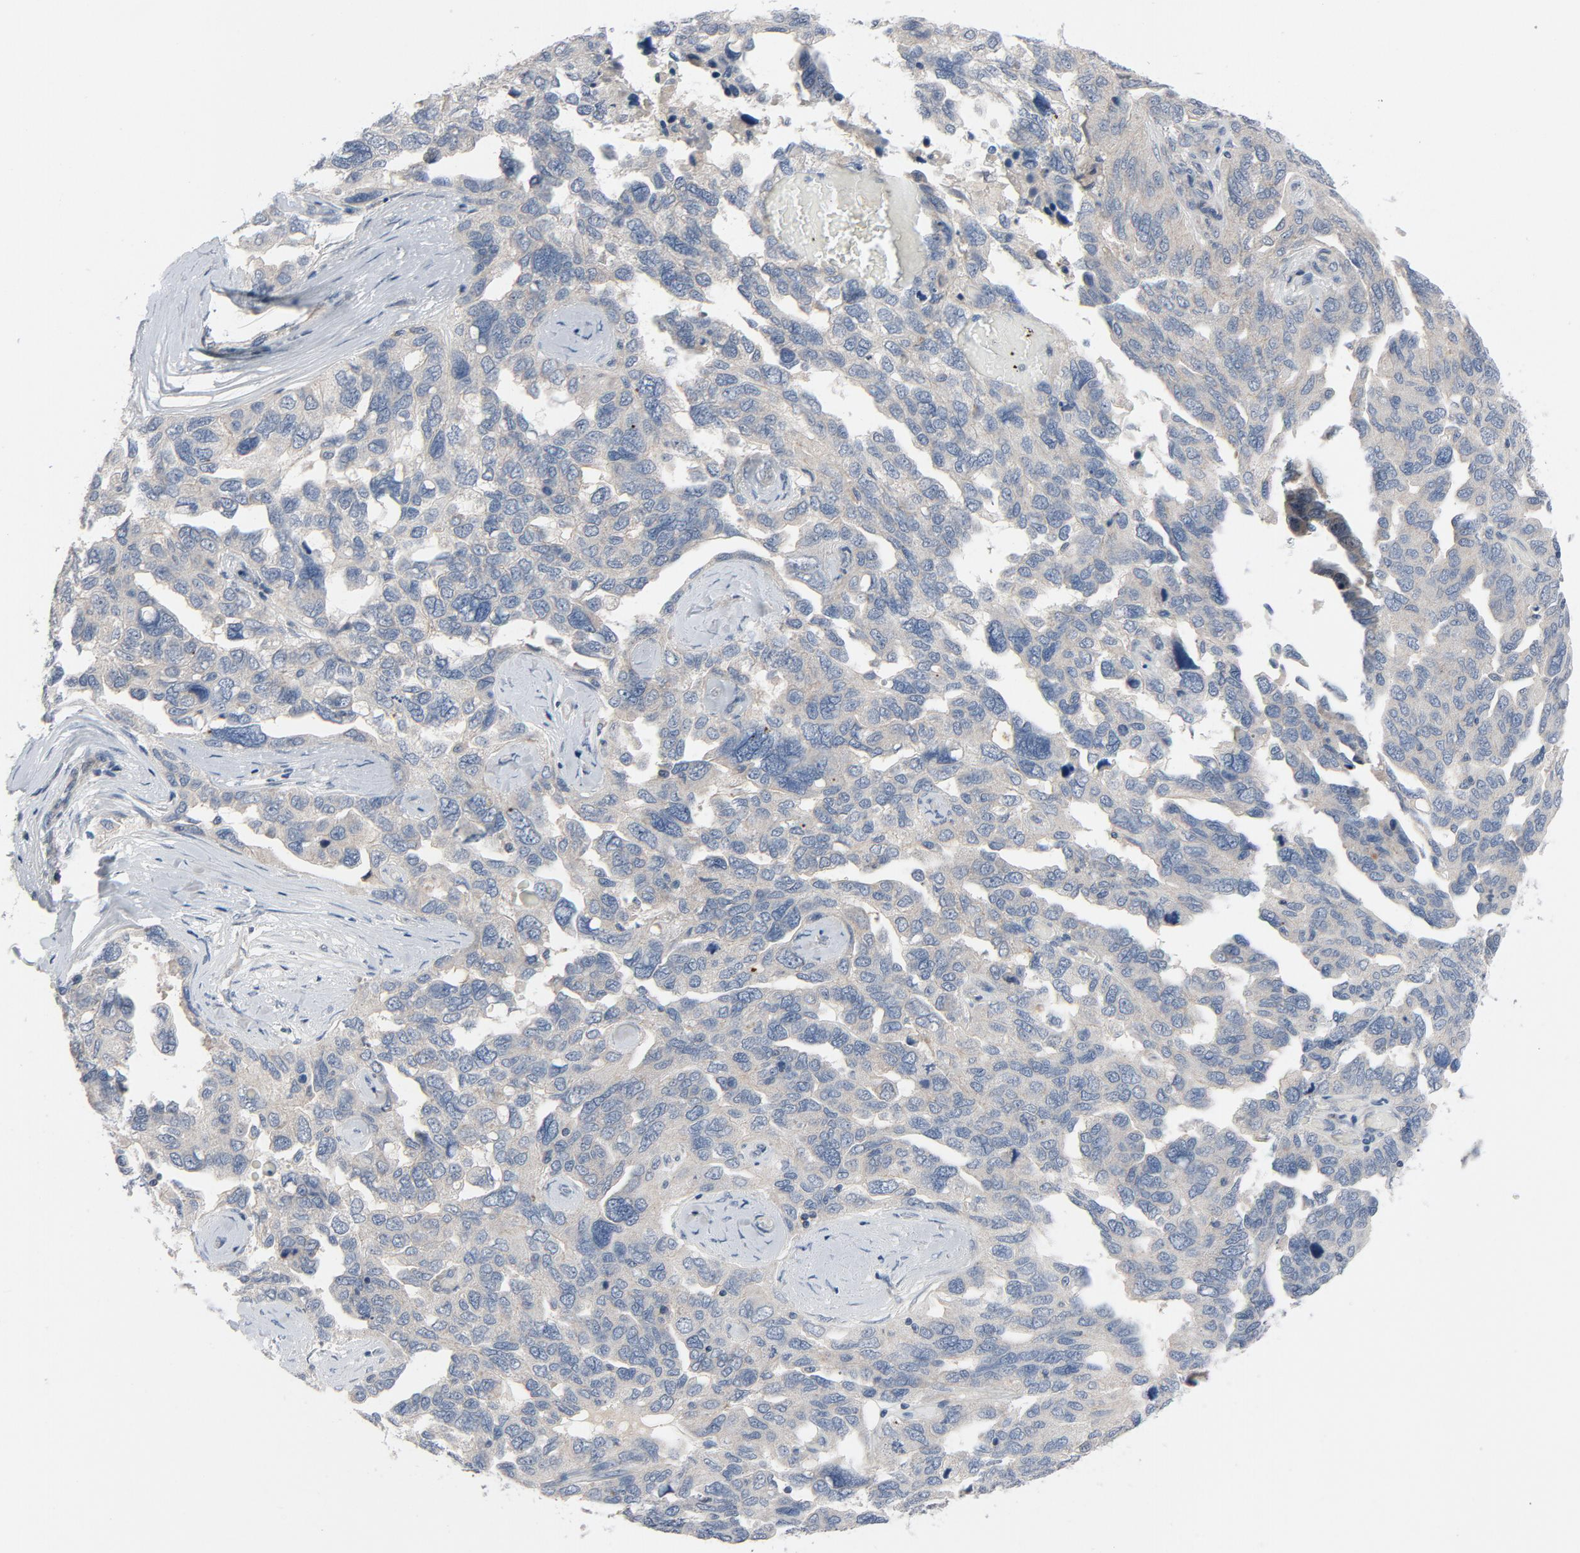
{"staining": {"intensity": "weak", "quantity": ">75%", "location": "cytoplasmic/membranous"}, "tissue": "ovarian cancer", "cell_type": "Tumor cells", "image_type": "cancer", "snomed": [{"axis": "morphology", "description": "Cystadenocarcinoma, serous, NOS"}, {"axis": "topography", "description": "Ovary"}], "caption": "Protein staining of ovarian cancer tissue exhibits weak cytoplasmic/membranous staining in about >75% of tumor cells.", "gene": "TSG101", "patient": {"sex": "female", "age": 64}}